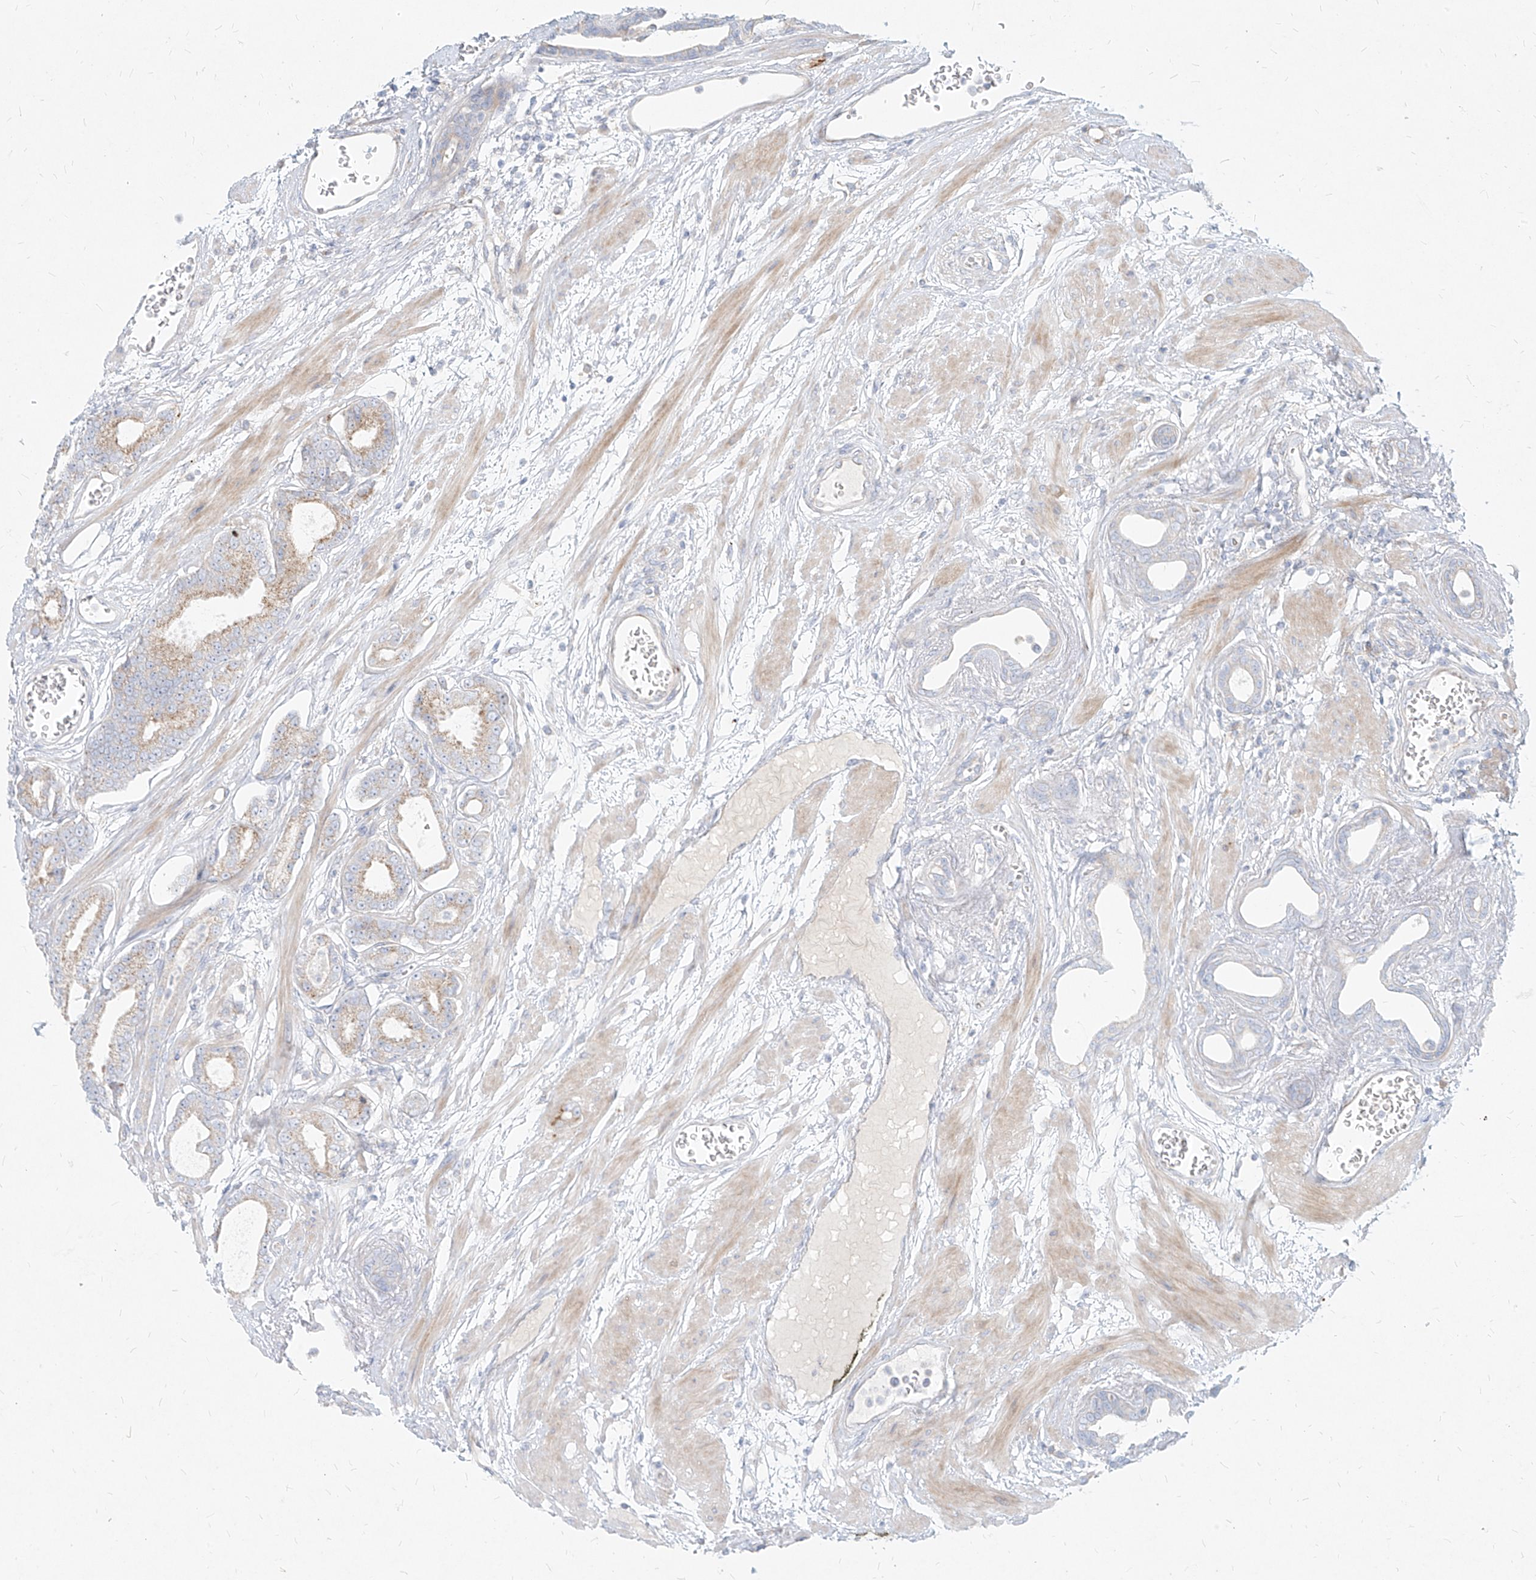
{"staining": {"intensity": "weak", "quantity": "<25%", "location": "cytoplasmic/membranous"}, "tissue": "prostate cancer", "cell_type": "Tumor cells", "image_type": "cancer", "snomed": [{"axis": "morphology", "description": "Adenocarcinoma, Low grade"}, {"axis": "topography", "description": "Prostate"}], "caption": "DAB (3,3'-diaminobenzidine) immunohistochemical staining of prostate low-grade adenocarcinoma demonstrates no significant expression in tumor cells.", "gene": "MTX2", "patient": {"sex": "male", "age": 60}}